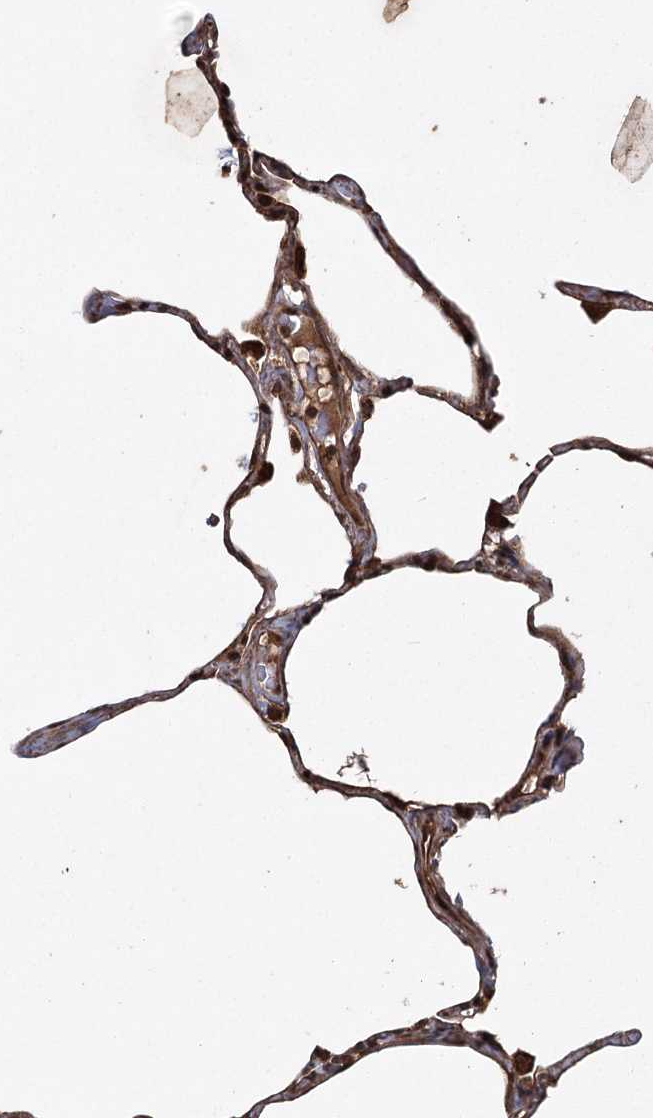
{"staining": {"intensity": "moderate", "quantity": ">75%", "location": "cytoplasmic/membranous"}, "tissue": "lung", "cell_type": "Alveolar cells", "image_type": "normal", "snomed": [{"axis": "morphology", "description": "Normal tissue, NOS"}, {"axis": "topography", "description": "Lung"}], "caption": "Immunohistochemical staining of normal human lung displays medium levels of moderate cytoplasmic/membranous expression in approximately >75% of alveolar cells. The staining was performed using DAB, with brown indicating positive protein expression. Nuclei are stained blue with hematoxylin.", "gene": "RPAP3", "patient": {"sex": "male", "age": 65}}